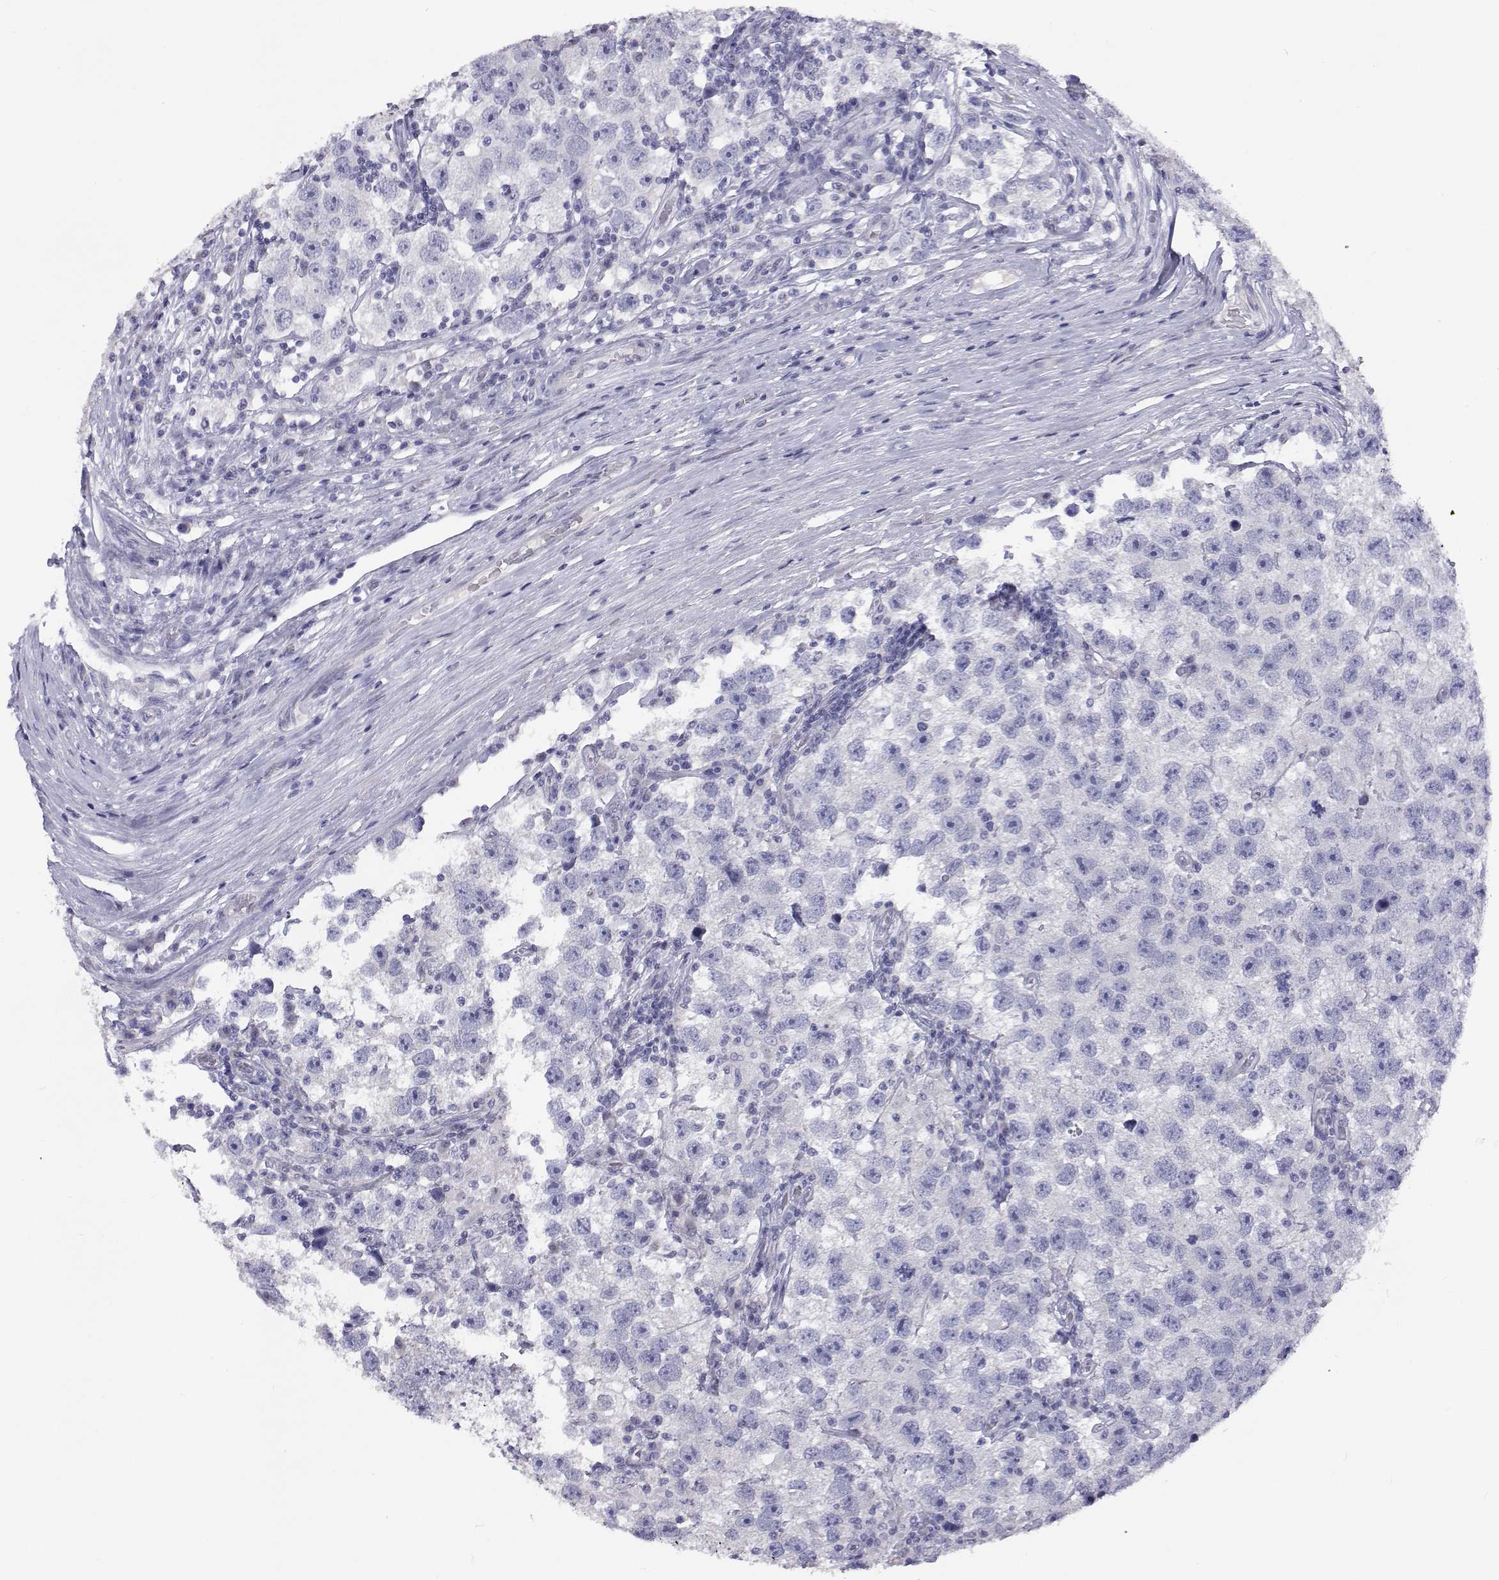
{"staining": {"intensity": "negative", "quantity": "none", "location": "none"}, "tissue": "testis cancer", "cell_type": "Tumor cells", "image_type": "cancer", "snomed": [{"axis": "morphology", "description": "Seminoma, NOS"}, {"axis": "topography", "description": "Testis"}], "caption": "There is no significant expression in tumor cells of seminoma (testis).", "gene": "ANKRD65", "patient": {"sex": "male", "age": 26}}